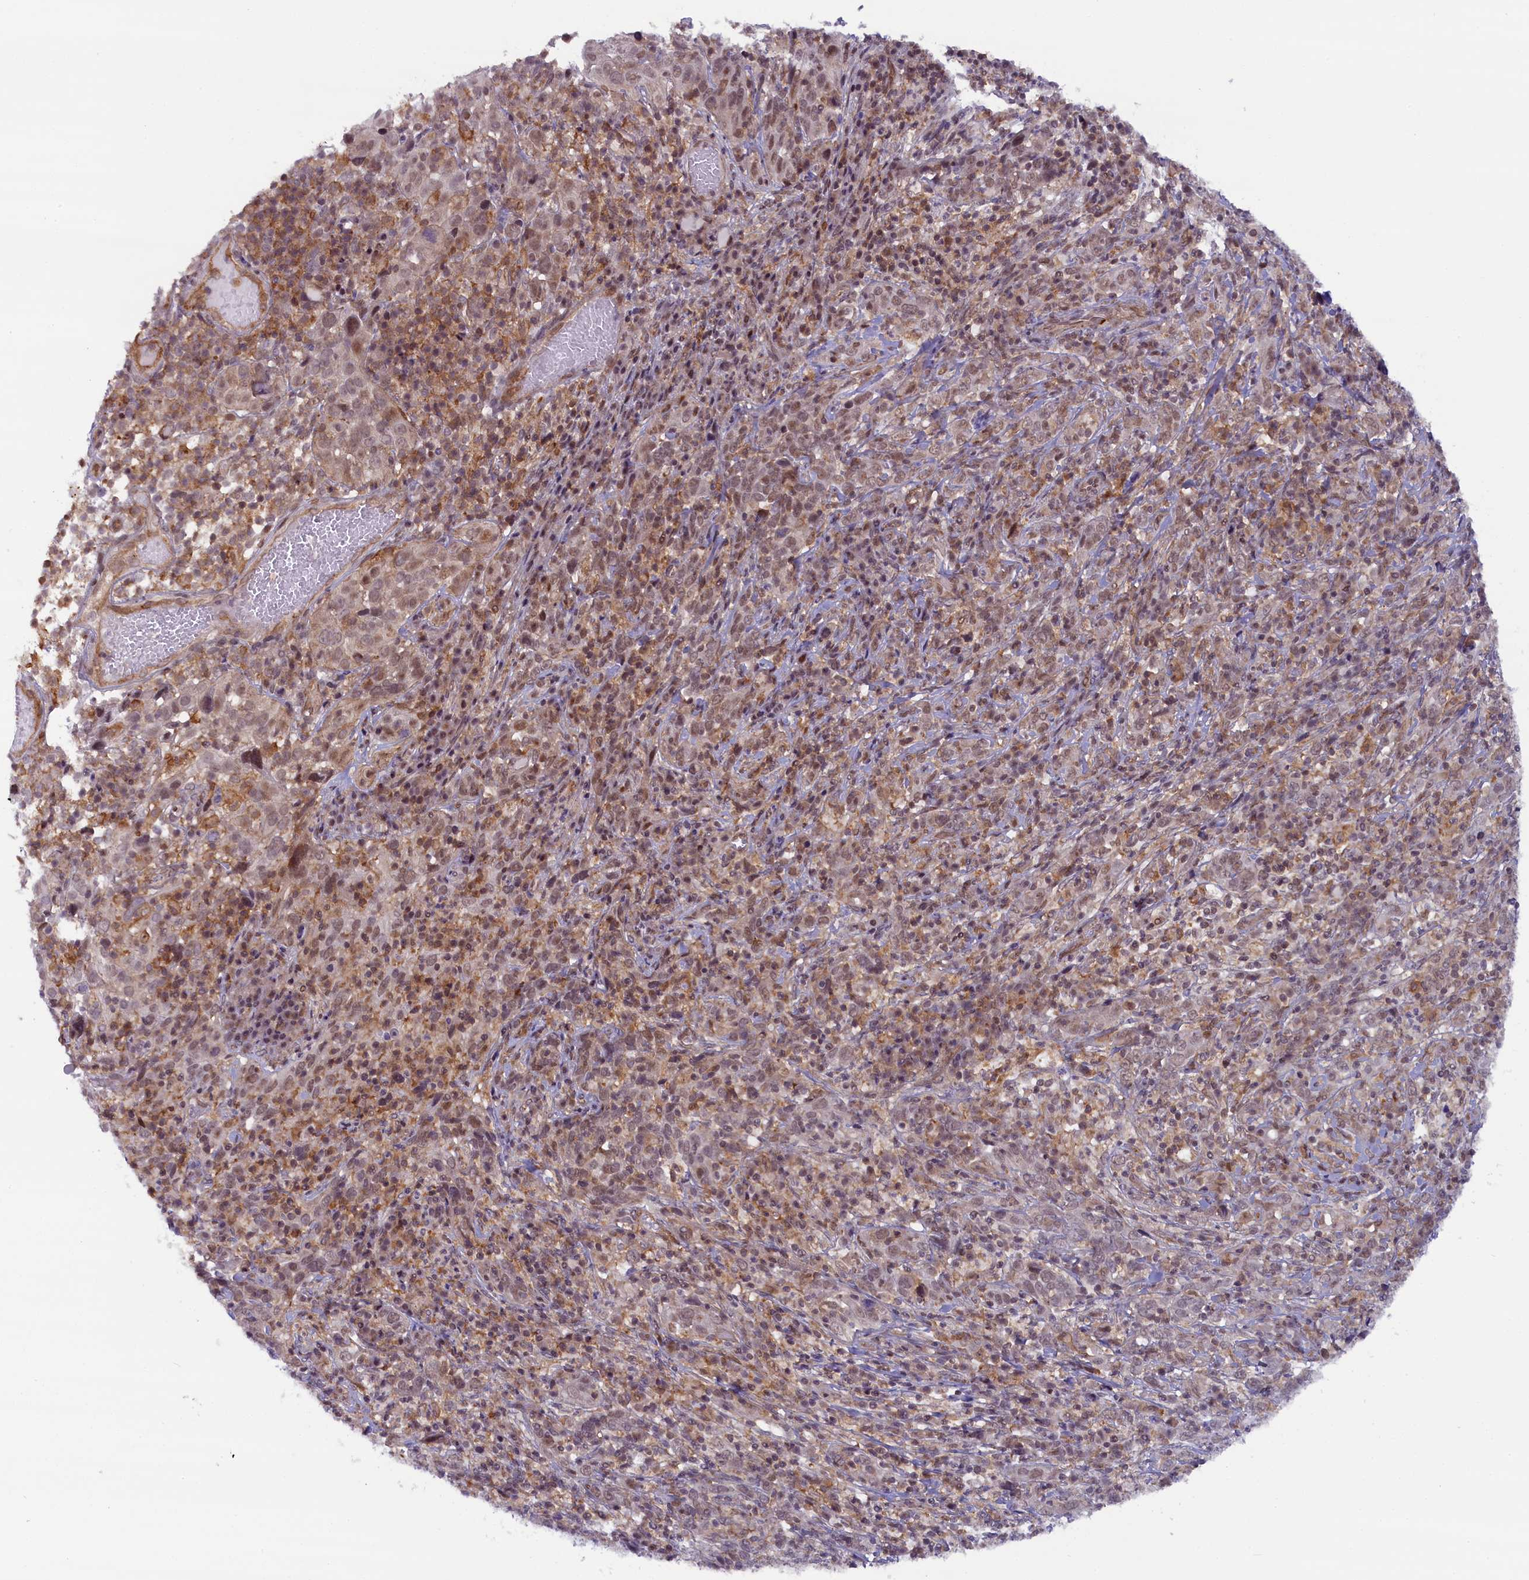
{"staining": {"intensity": "weak", "quantity": ">75%", "location": "nuclear"}, "tissue": "cervical cancer", "cell_type": "Tumor cells", "image_type": "cancer", "snomed": [{"axis": "morphology", "description": "Squamous cell carcinoma, NOS"}, {"axis": "topography", "description": "Cervix"}], "caption": "This is a histology image of immunohistochemistry (IHC) staining of cervical cancer, which shows weak positivity in the nuclear of tumor cells.", "gene": "FCHO1", "patient": {"sex": "female", "age": 46}}